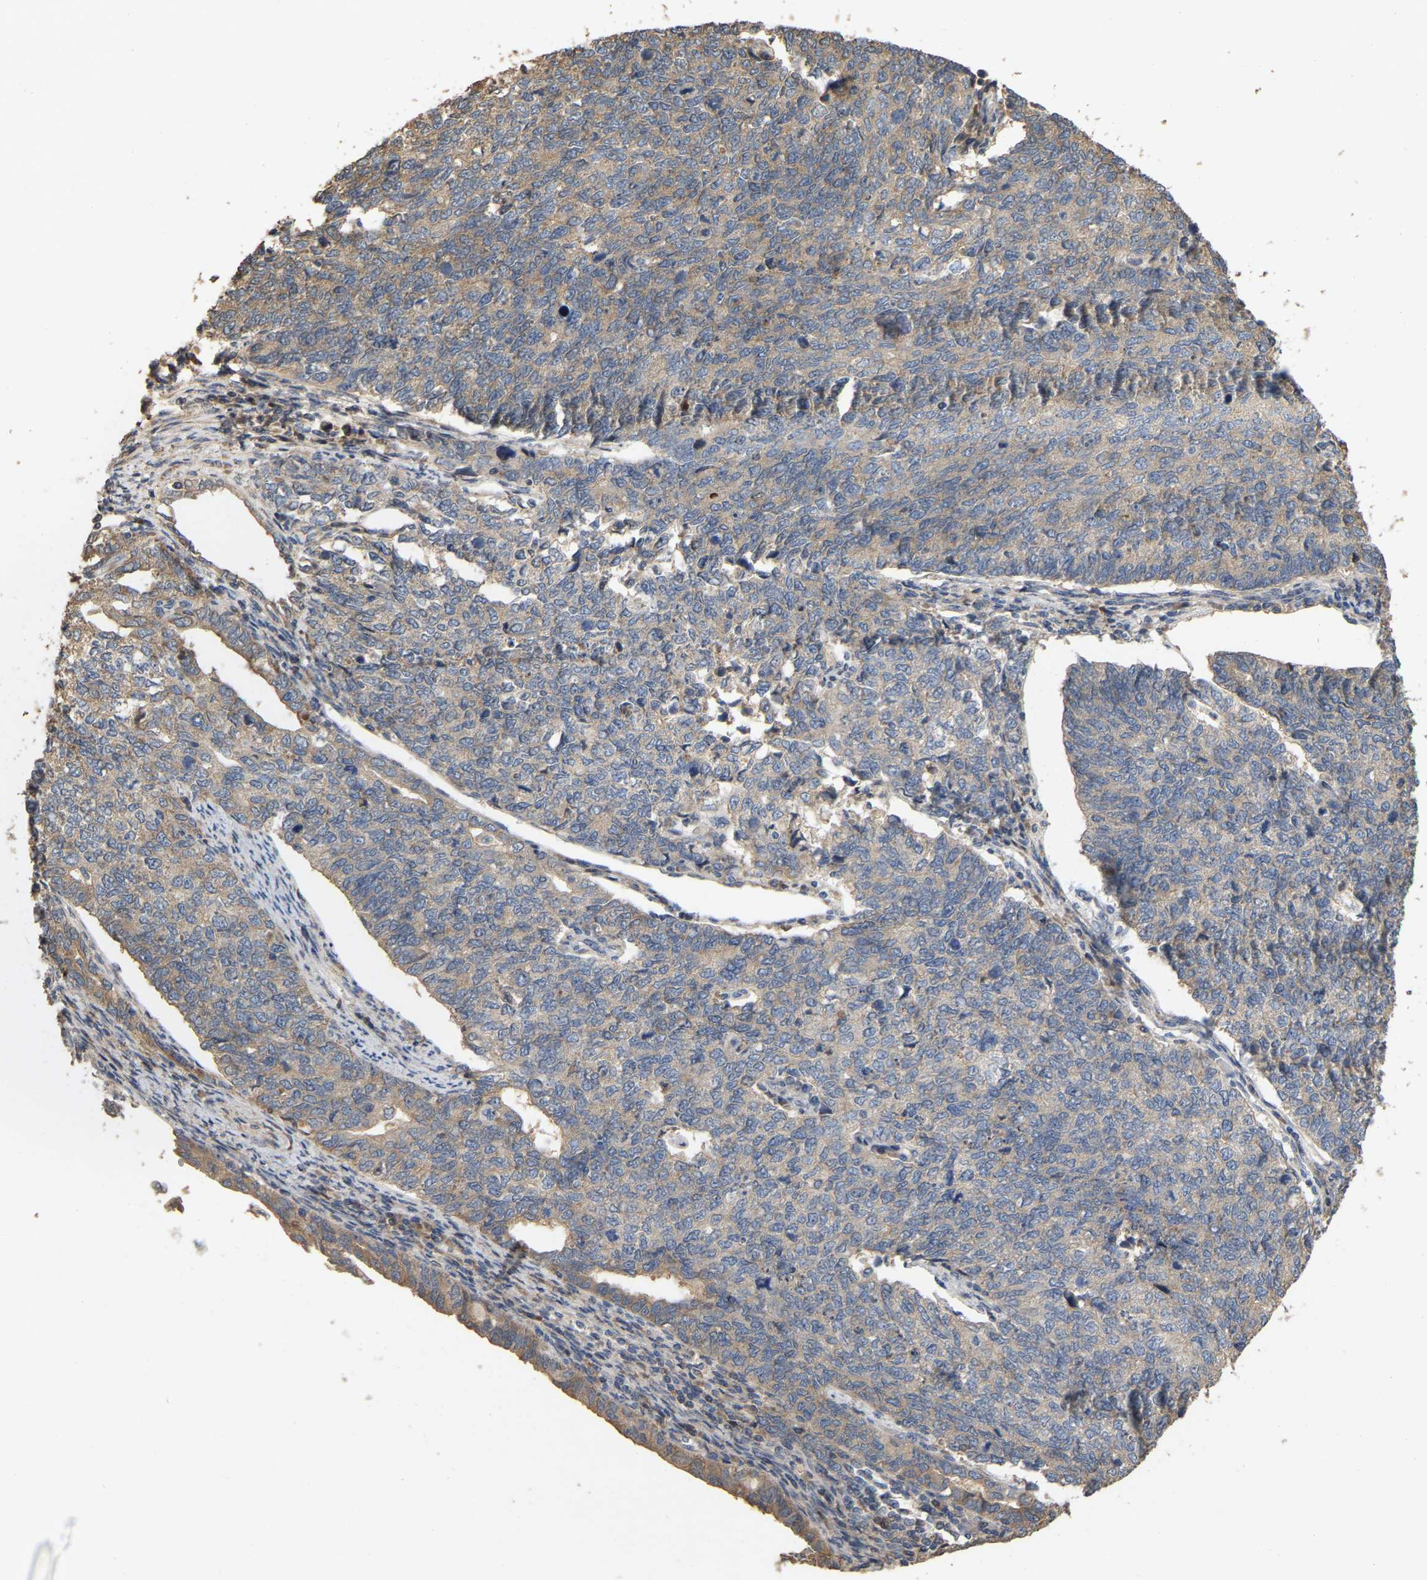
{"staining": {"intensity": "moderate", "quantity": ">75%", "location": "cytoplasmic/membranous"}, "tissue": "cervical cancer", "cell_type": "Tumor cells", "image_type": "cancer", "snomed": [{"axis": "morphology", "description": "Squamous cell carcinoma, NOS"}, {"axis": "topography", "description": "Cervix"}], "caption": "Immunohistochemical staining of cervical cancer demonstrates medium levels of moderate cytoplasmic/membranous protein expression in approximately >75% of tumor cells.", "gene": "NCS1", "patient": {"sex": "female", "age": 63}}